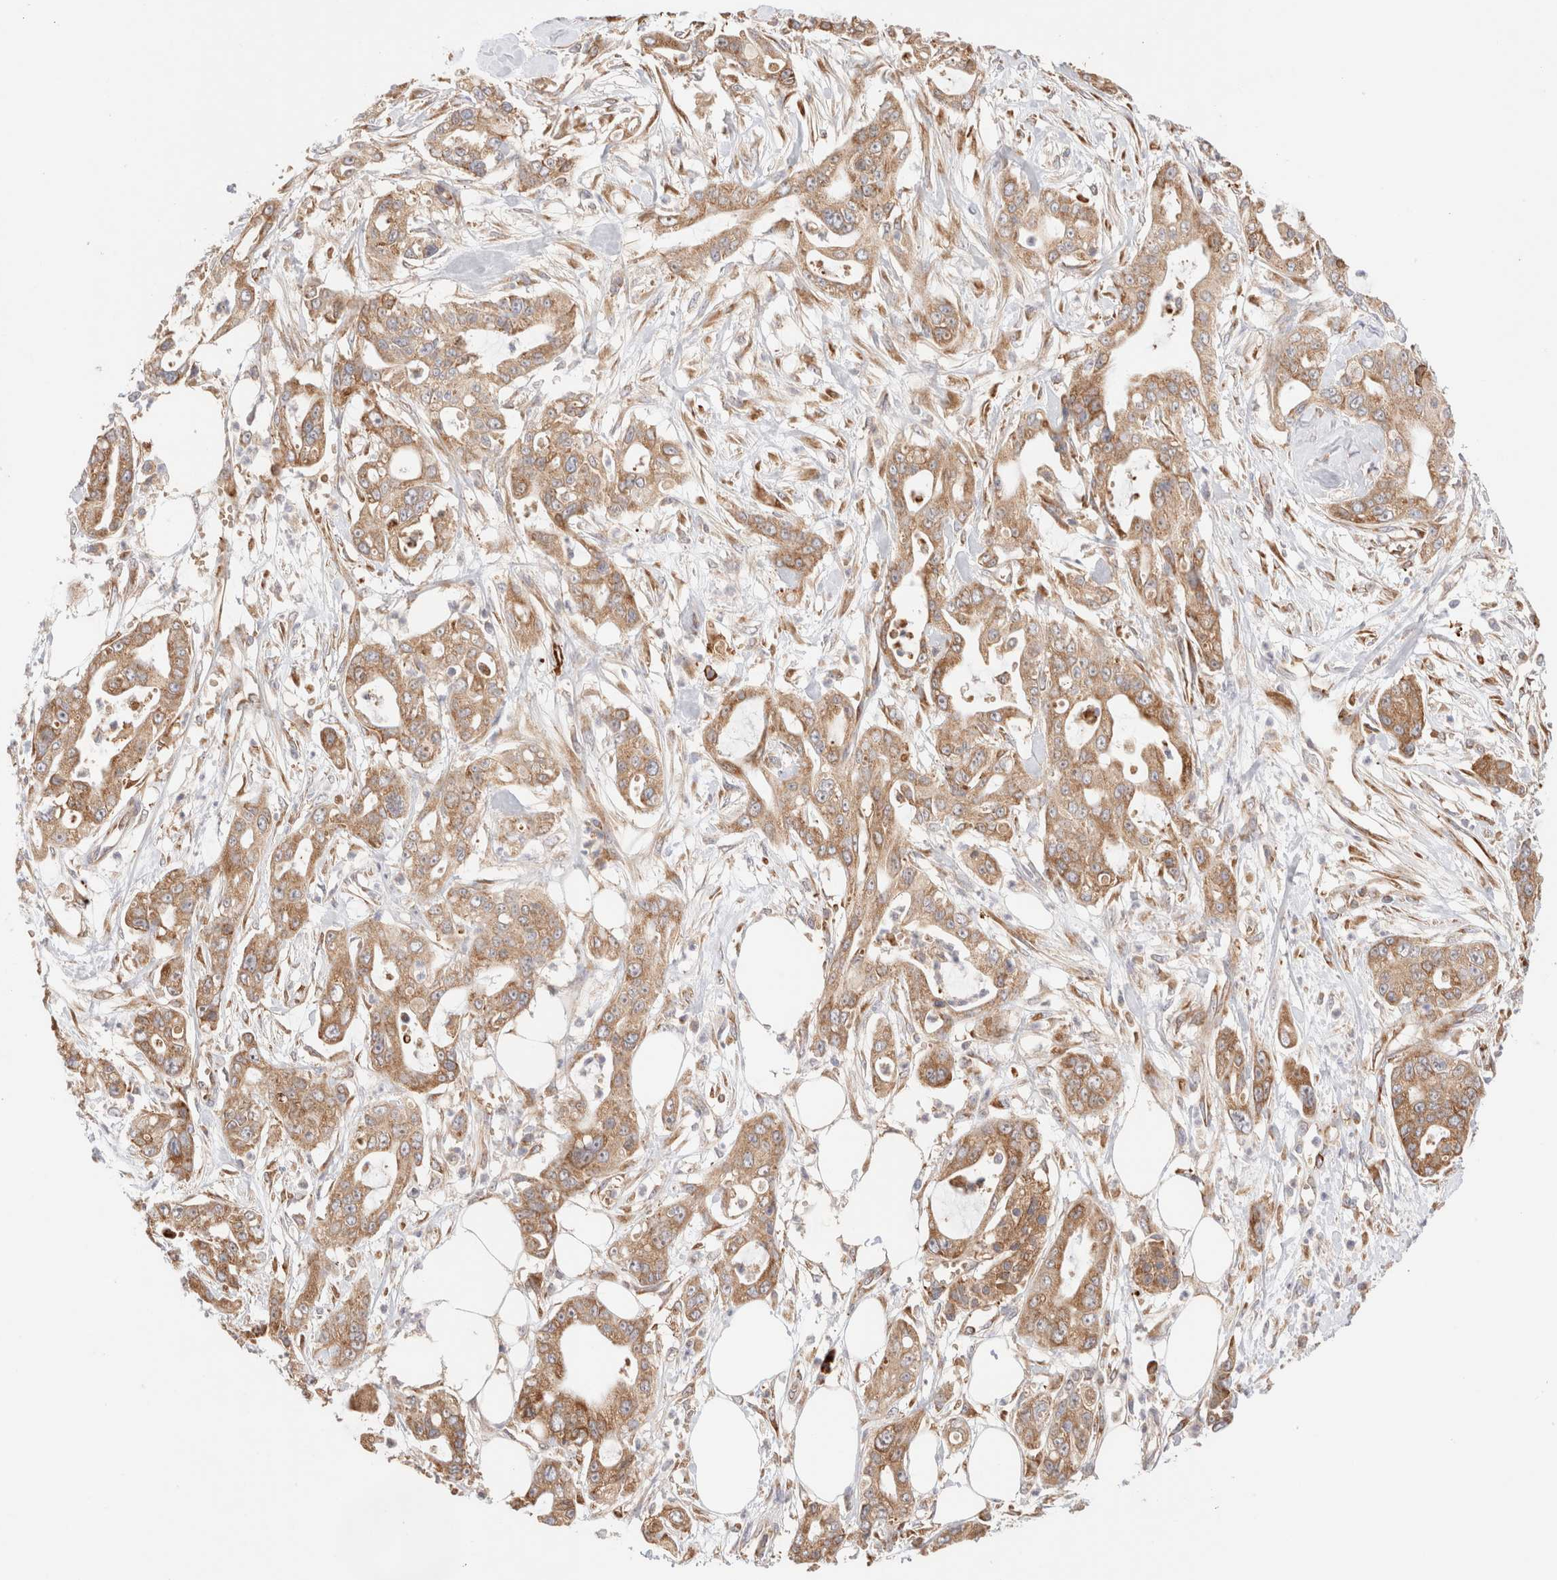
{"staining": {"intensity": "moderate", "quantity": ">75%", "location": "cytoplasmic/membranous"}, "tissue": "pancreatic cancer", "cell_type": "Tumor cells", "image_type": "cancer", "snomed": [{"axis": "morphology", "description": "Adenocarcinoma, NOS"}, {"axis": "topography", "description": "Pancreas"}], "caption": "Immunohistochemistry image of human pancreatic adenocarcinoma stained for a protein (brown), which displays medium levels of moderate cytoplasmic/membranous positivity in about >75% of tumor cells.", "gene": "UTS2B", "patient": {"sex": "male", "age": 68}}